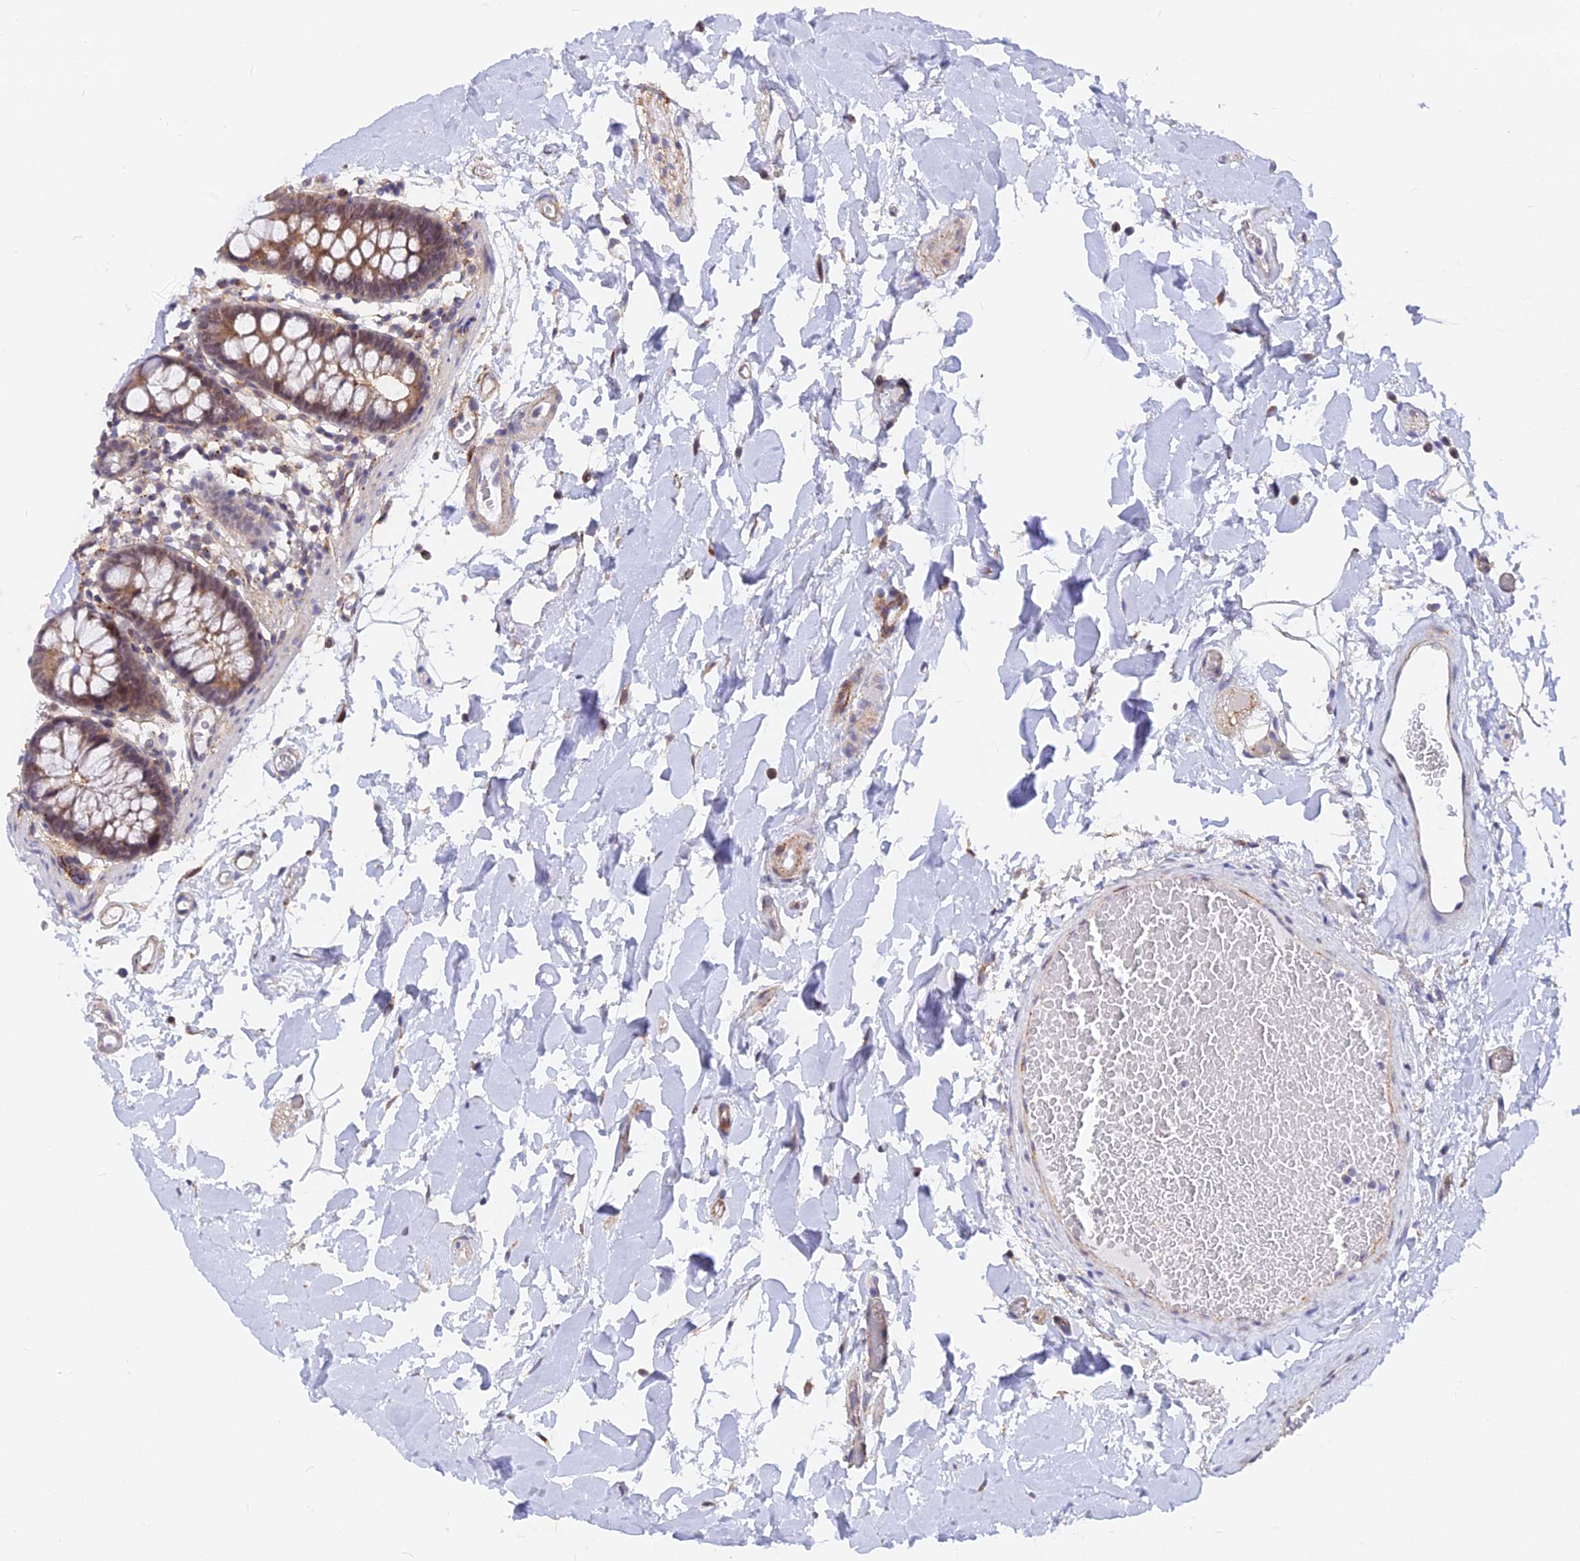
{"staining": {"intensity": "weak", "quantity": ">75%", "location": "cytoplasmic/membranous"}, "tissue": "colon", "cell_type": "Endothelial cells", "image_type": "normal", "snomed": [{"axis": "morphology", "description": "Normal tissue, NOS"}, {"axis": "topography", "description": "Colon"}], "caption": "High-magnification brightfield microscopy of normal colon stained with DAB (3,3'-diaminobenzidine) (brown) and counterstained with hematoxylin (blue). endothelial cells exhibit weak cytoplasmic/membranous staining is identified in approximately>75% of cells.", "gene": "VSTM2L", "patient": {"sex": "male", "age": 75}}